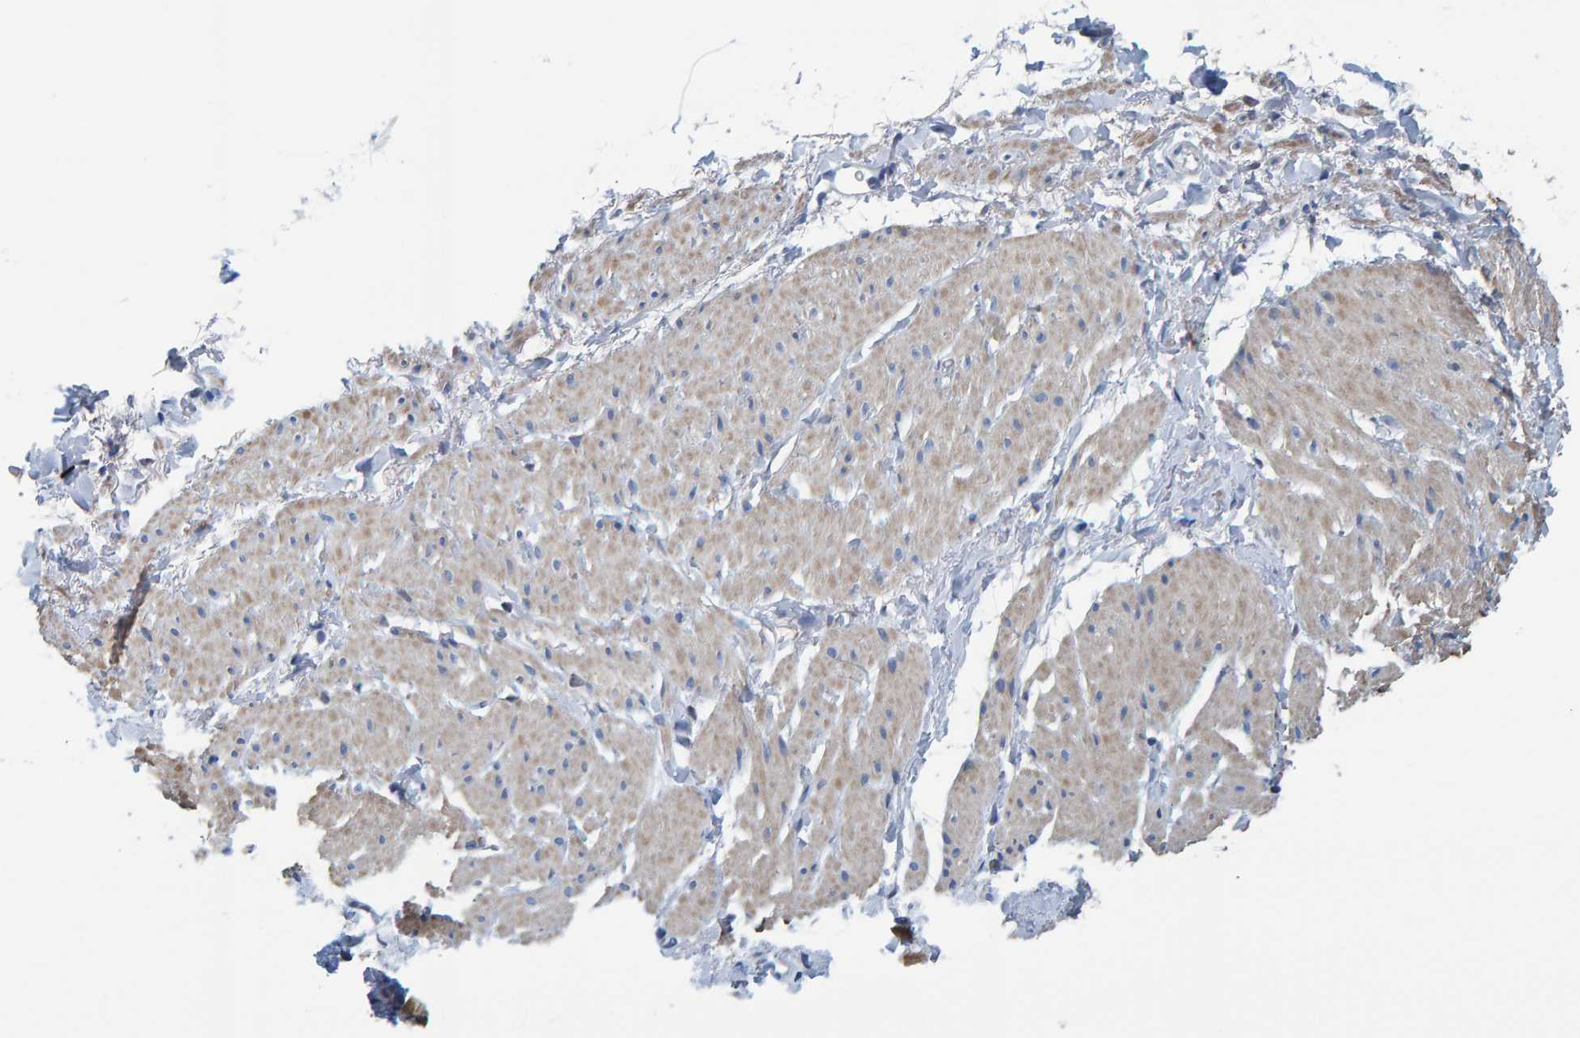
{"staining": {"intensity": "negative", "quantity": "none", "location": "none"}, "tissue": "smooth muscle", "cell_type": "Smooth muscle cells", "image_type": "normal", "snomed": [{"axis": "morphology", "description": "Normal tissue, NOS"}, {"axis": "topography", "description": "Smooth muscle"}], "caption": "The micrograph exhibits no staining of smooth muscle cells in benign smooth muscle.", "gene": "IDO1", "patient": {"sex": "male", "age": 16}}